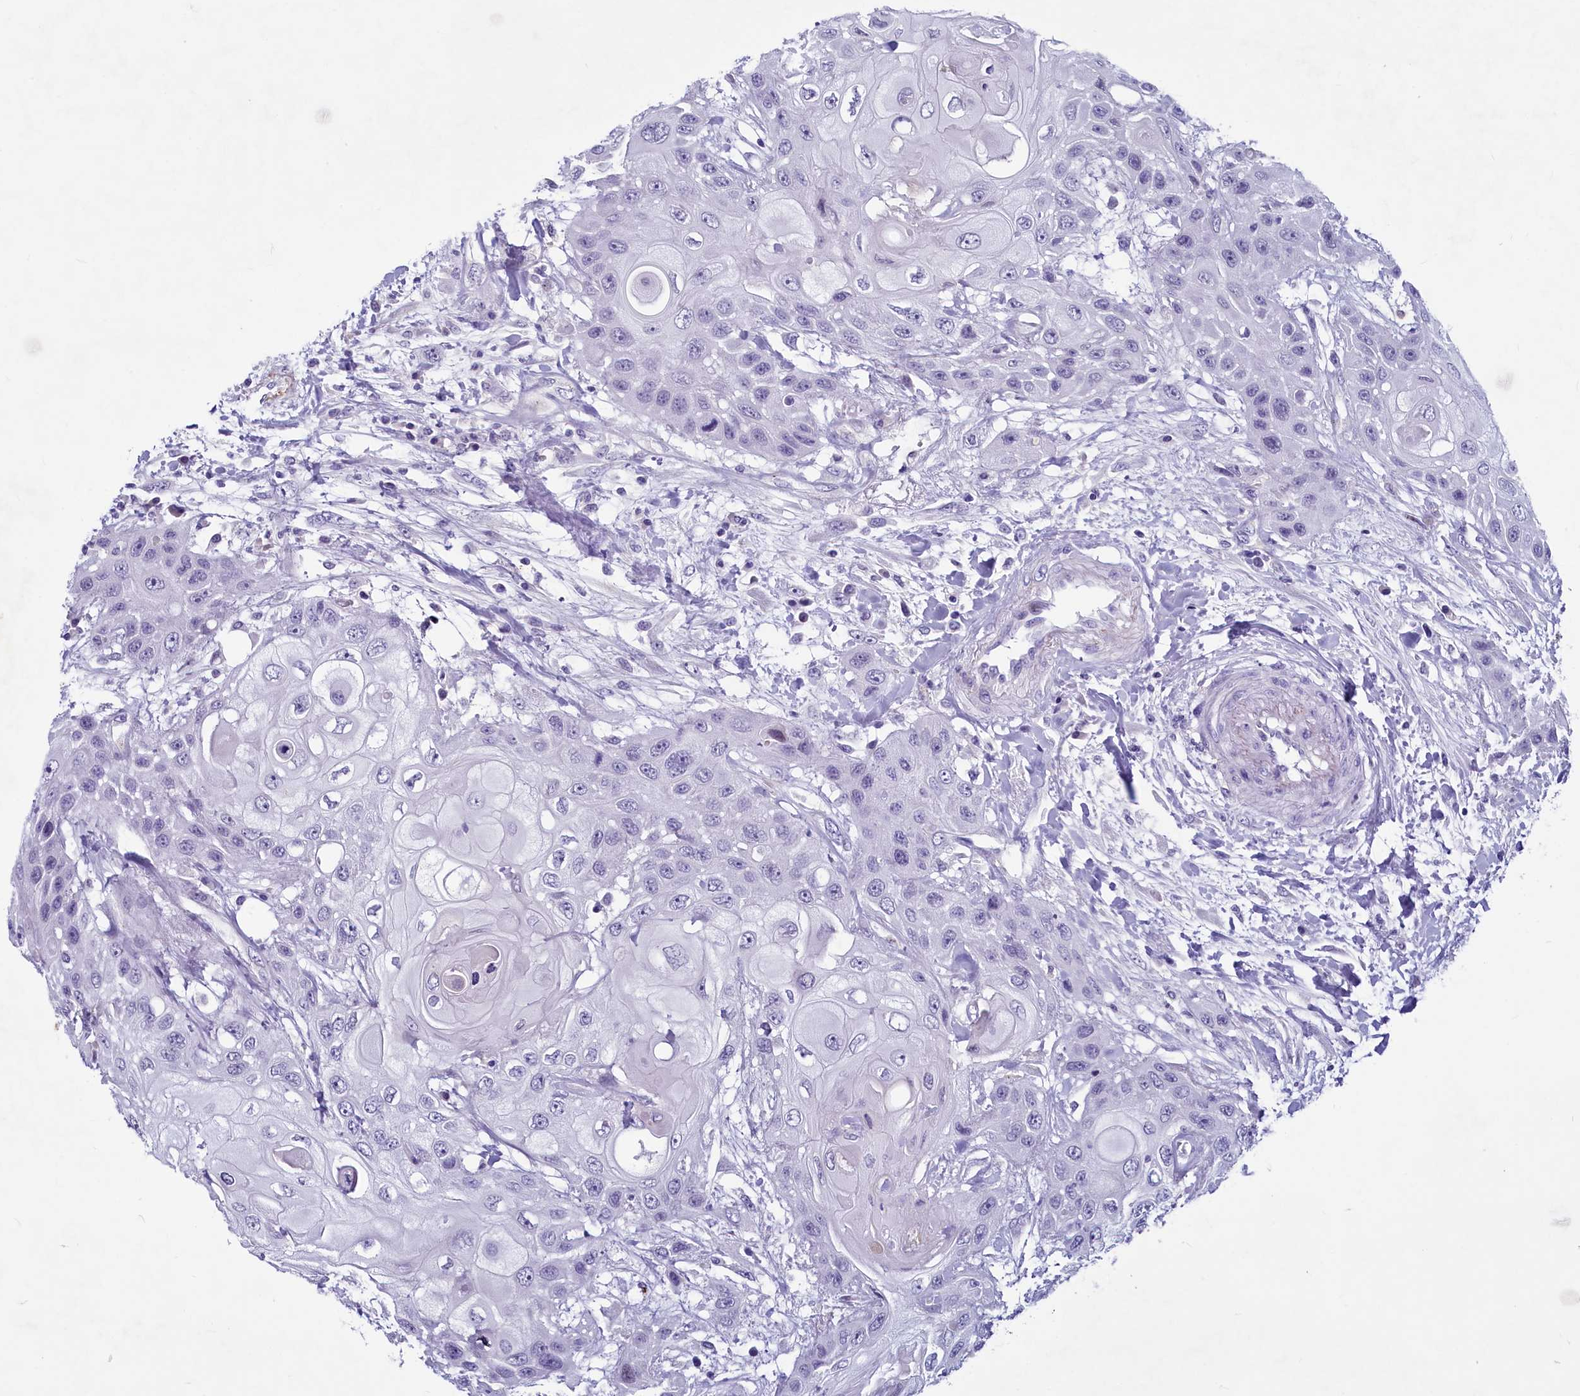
{"staining": {"intensity": "negative", "quantity": "none", "location": "none"}, "tissue": "head and neck cancer", "cell_type": "Tumor cells", "image_type": "cancer", "snomed": [{"axis": "morphology", "description": "Squamous cell carcinoma, NOS"}, {"axis": "topography", "description": "Head-Neck"}], "caption": "Tumor cells show no significant expression in head and neck squamous cell carcinoma.", "gene": "INSC", "patient": {"sex": "female", "age": 43}}